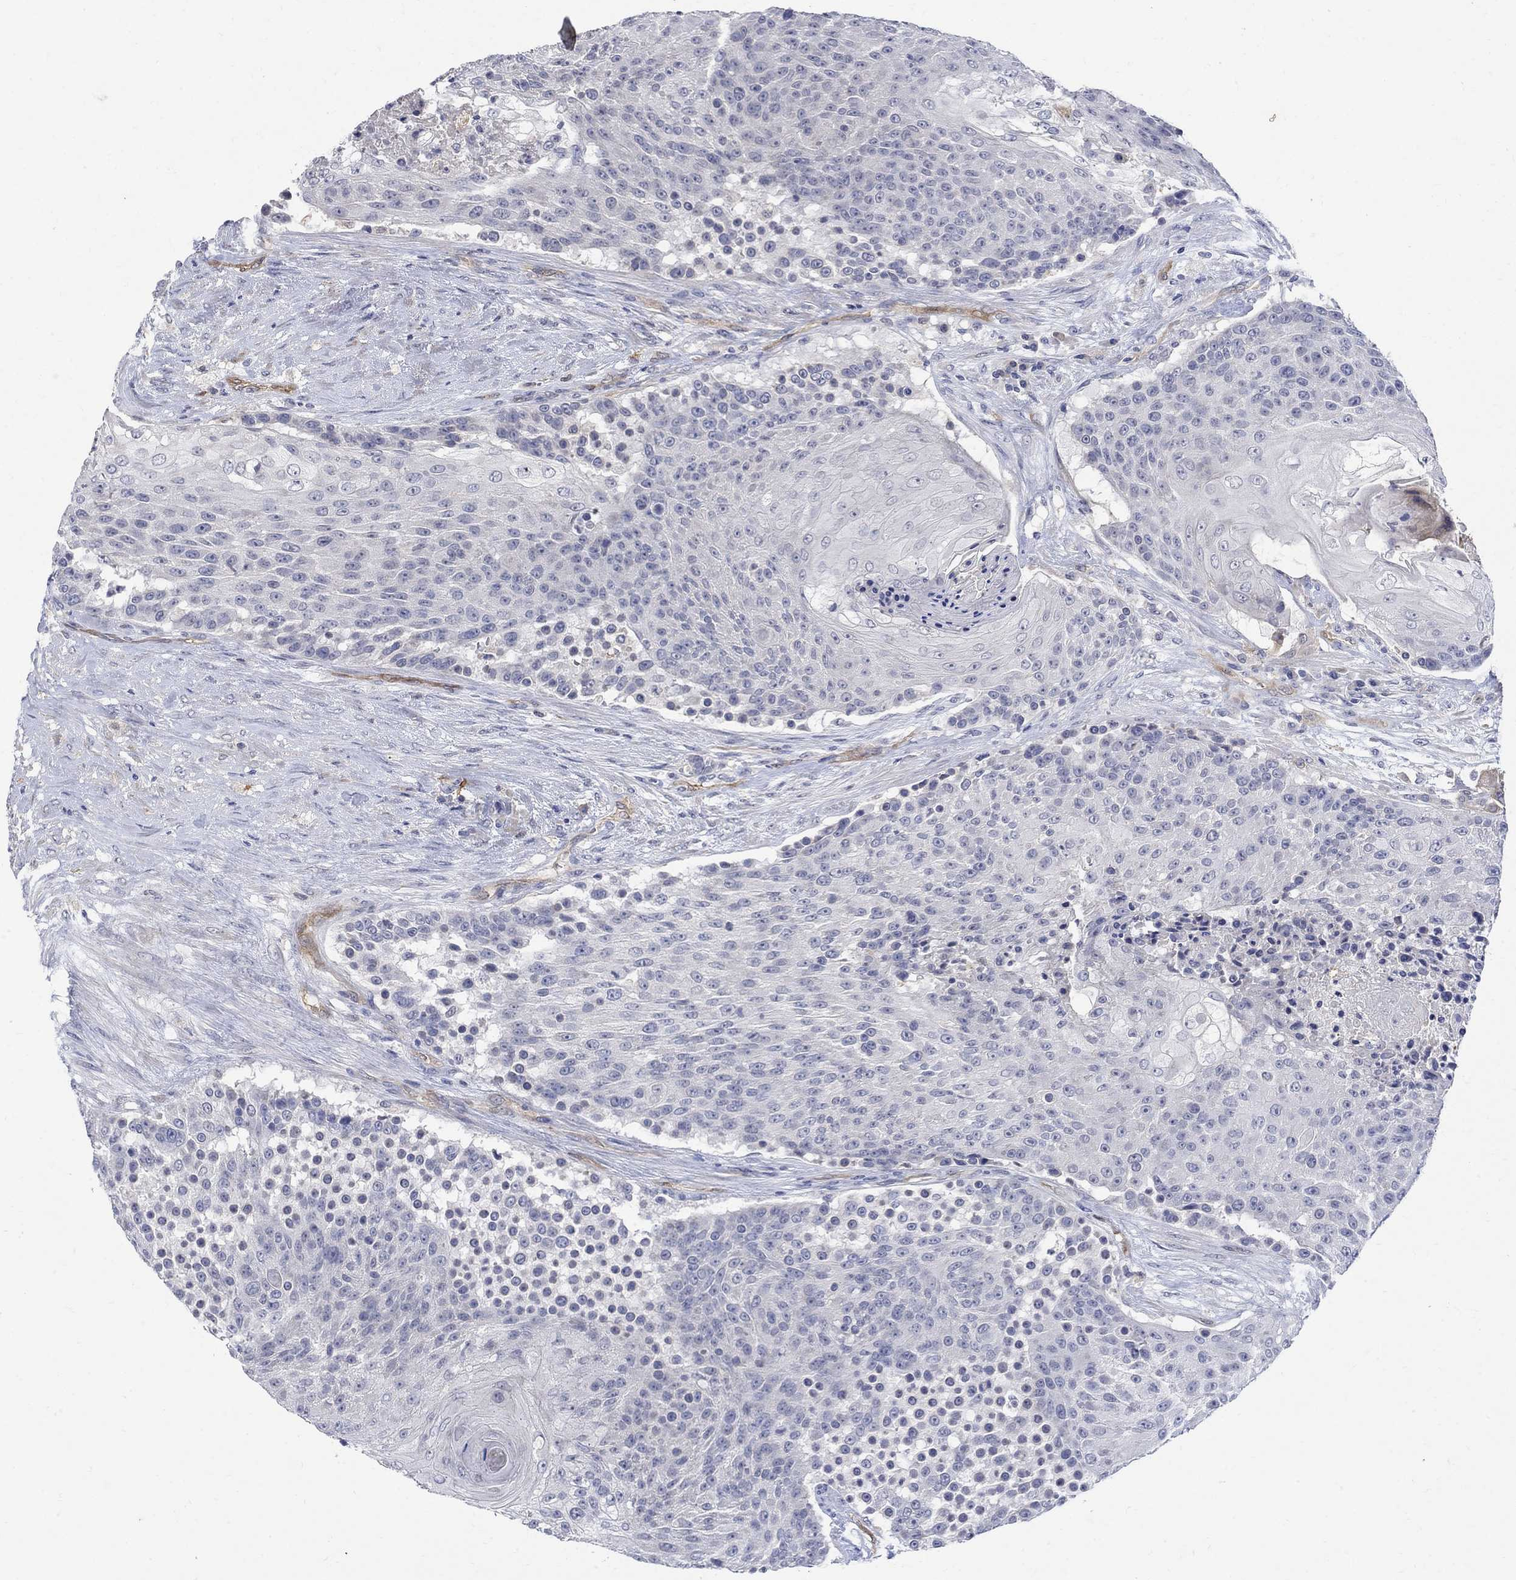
{"staining": {"intensity": "negative", "quantity": "none", "location": "none"}, "tissue": "urothelial cancer", "cell_type": "Tumor cells", "image_type": "cancer", "snomed": [{"axis": "morphology", "description": "Urothelial carcinoma, High grade"}, {"axis": "topography", "description": "Urinary bladder"}], "caption": "IHC of high-grade urothelial carcinoma displays no expression in tumor cells.", "gene": "TGM2", "patient": {"sex": "female", "age": 63}}